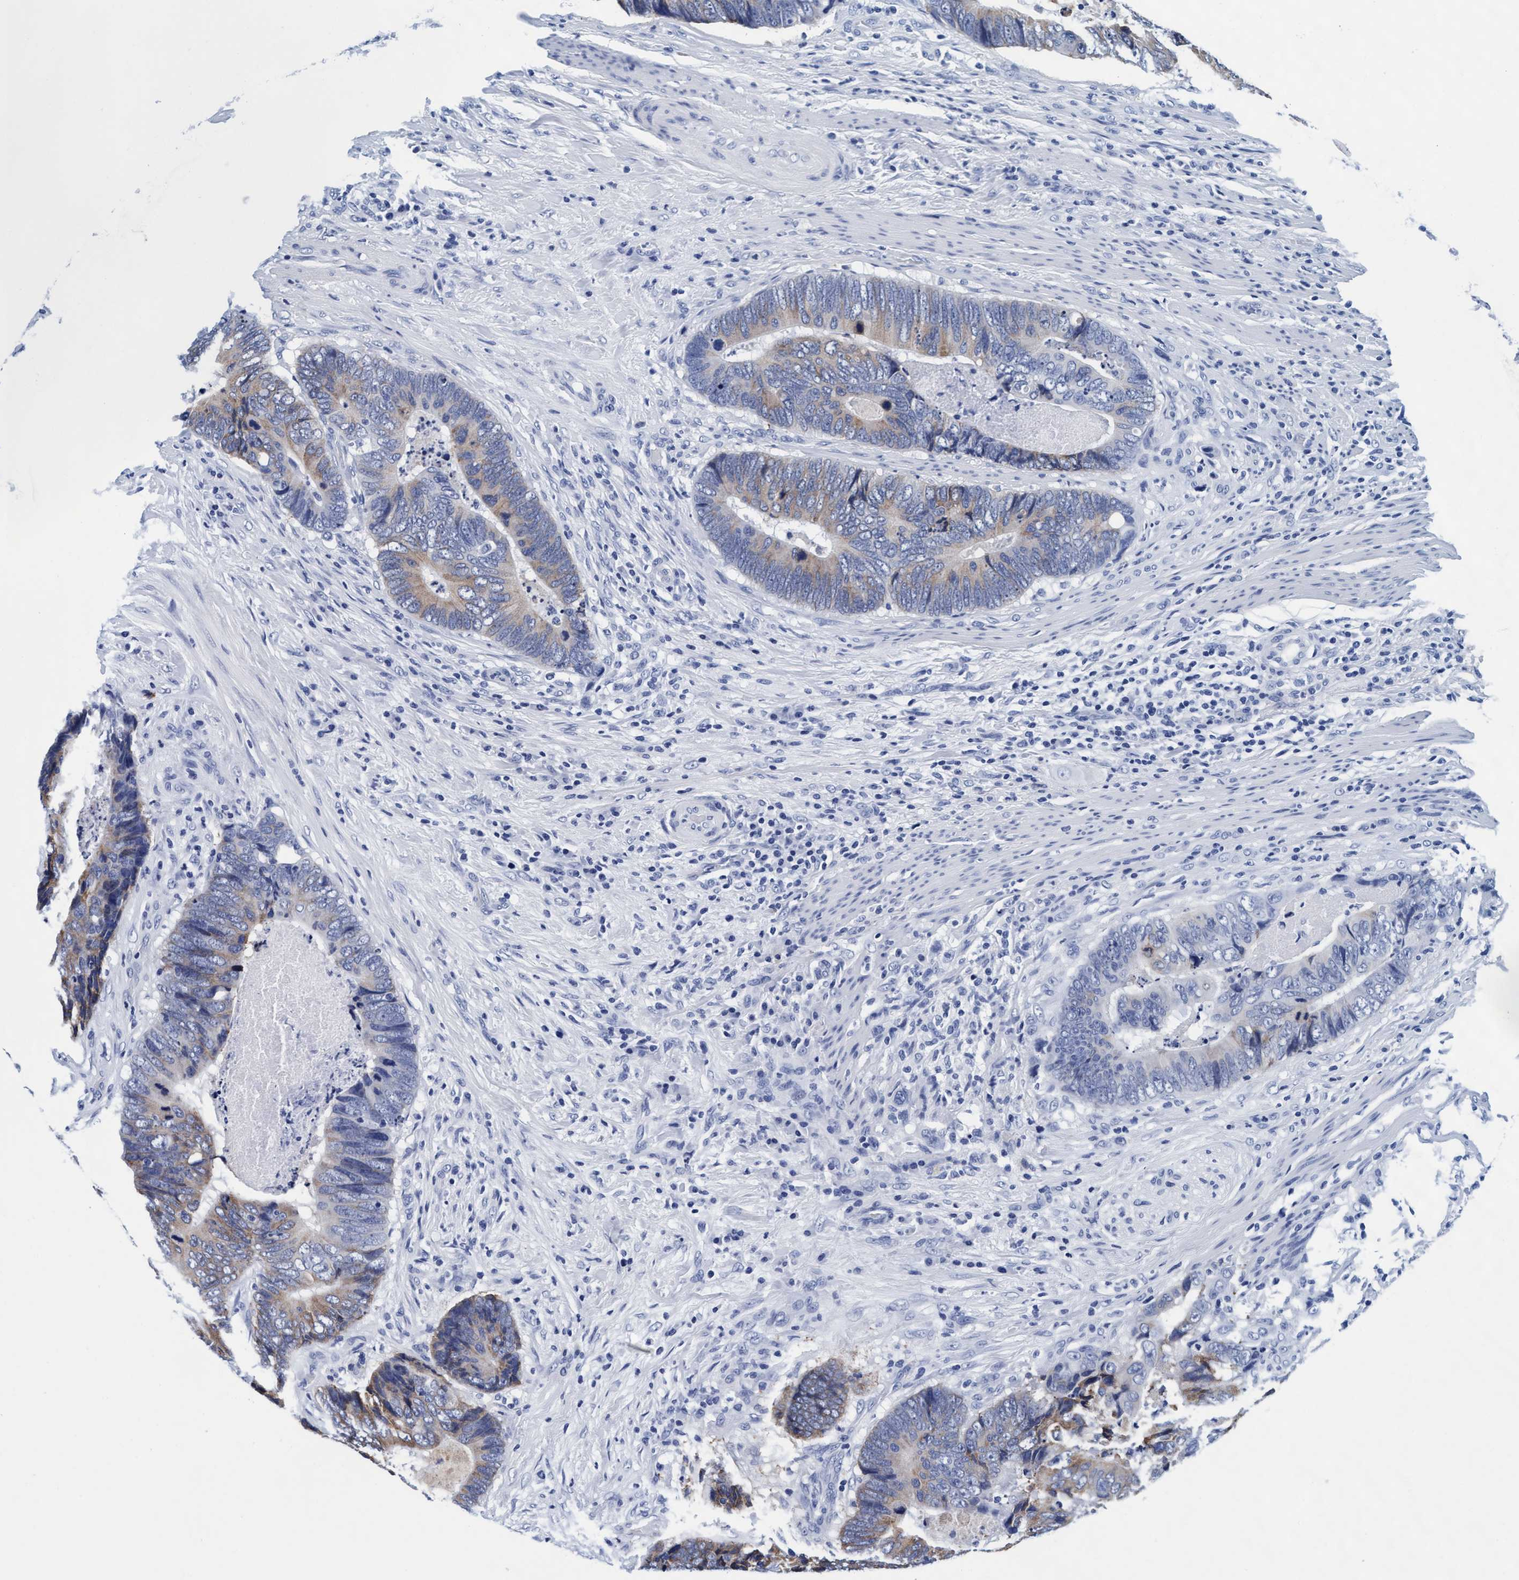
{"staining": {"intensity": "weak", "quantity": "25%-75%", "location": "cytoplasmic/membranous"}, "tissue": "colorectal cancer", "cell_type": "Tumor cells", "image_type": "cancer", "snomed": [{"axis": "morphology", "description": "Adenocarcinoma, NOS"}, {"axis": "topography", "description": "Colon"}], "caption": "Colorectal cancer was stained to show a protein in brown. There is low levels of weak cytoplasmic/membranous expression in approximately 25%-75% of tumor cells. The staining was performed using DAB (3,3'-diaminobenzidine) to visualize the protein expression in brown, while the nuclei were stained in blue with hematoxylin (Magnification: 20x).", "gene": "ARSG", "patient": {"sex": "male", "age": 56}}